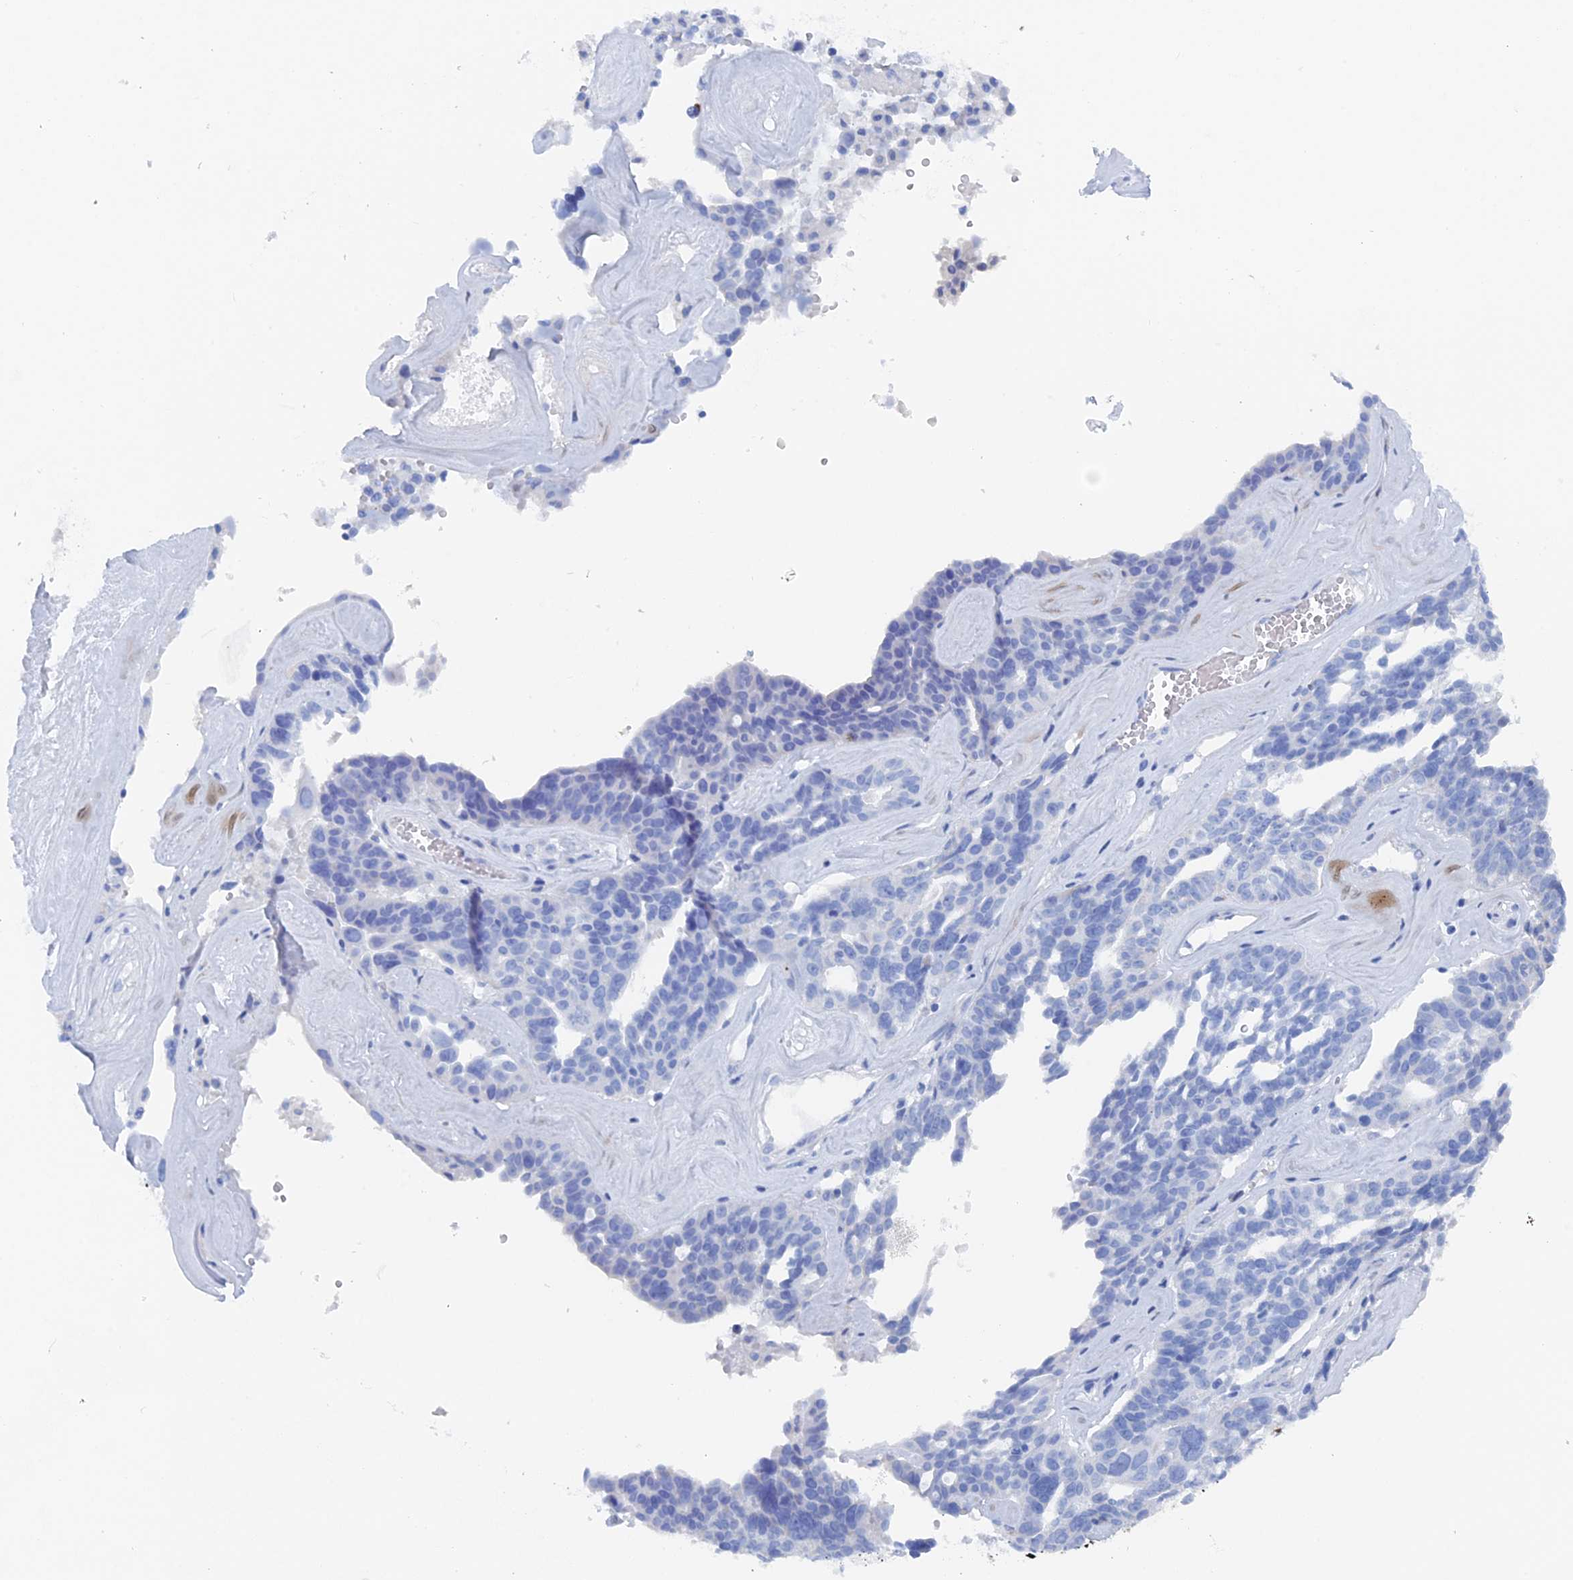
{"staining": {"intensity": "negative", "quantity": "none", "location": "none"}, "tissue": "ovarian cancer", "cell_type": "Tumor cells", "image_type": "cancer", "snomed": [{"axis": "morphology", "description": "Cystadenocarcinoma, serous, NOS"}, {"axis": "topography", "description": "Ovary"}], "caption": "Ovarian cancer (serous cystadenocarcinoma) was stained to show a protein in brown. There is no significant staining in tumor cells. The staining was performed using DAB to visualize the protein expression in brown, while the nuclei were stained in blue with hematoxylin (Magnification: 20x).", "gene": "COG7", "patient": {"sex": "female", "age": 59}}